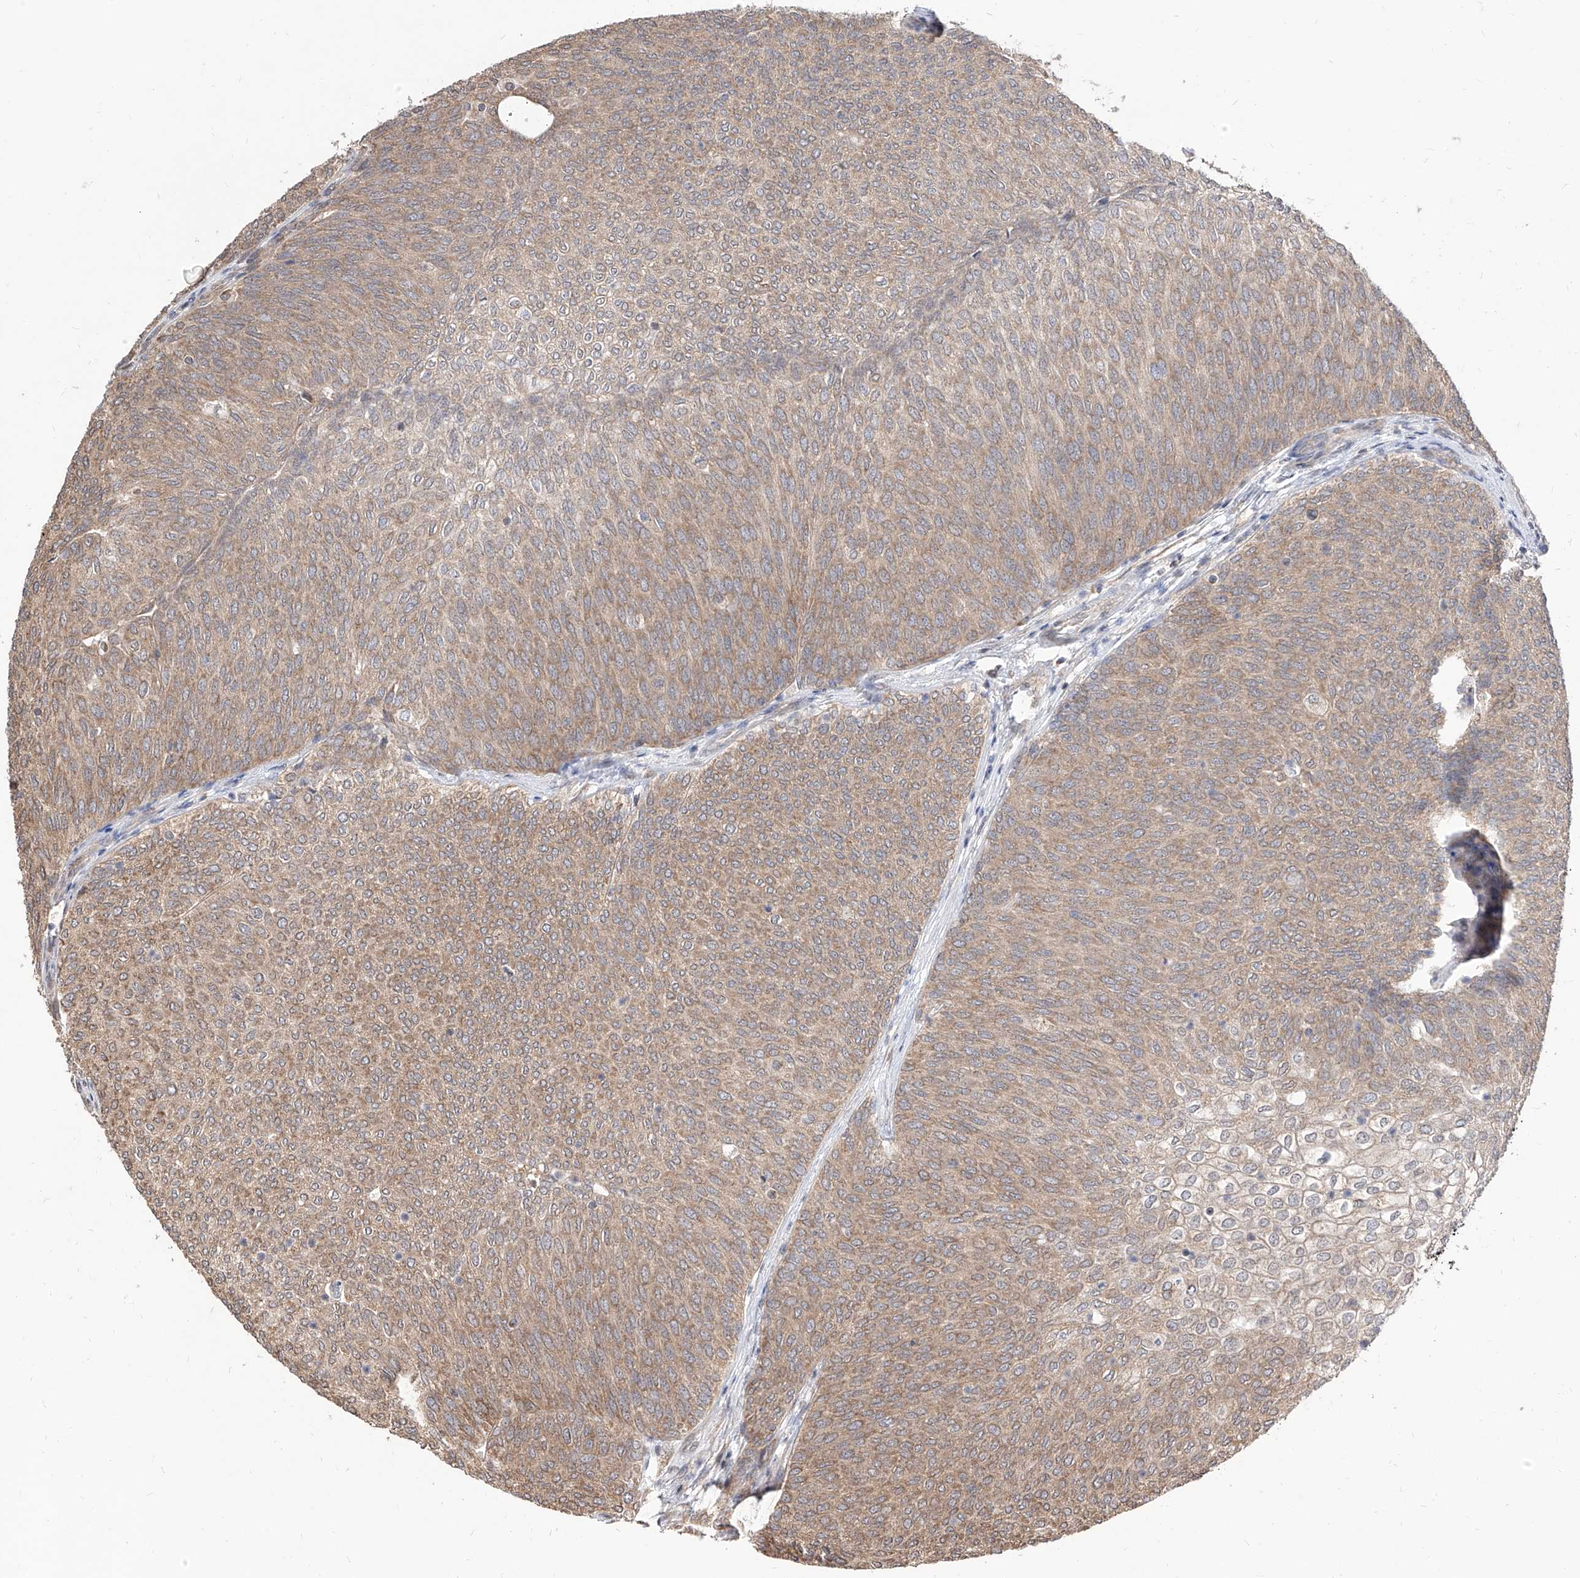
{"staining": {"intensity": "weak", "quantity": ">75%", "location": "cytoplasmic/membranous"}, "tissue": "urothelial cancer", "cell_type": "Tumor cells", "image_type": "cancer", "snomed": [{"axis": "morphology", "description": "Urothelial carcinoma, Low grade"}, {"axis": "topography", "description": "Urinary bladder"}], "caption": "A brown stain highlights weak cytoplasmic/membranous staining of a protein in human low-grade urothelial carcinoma tumor cells.", "gene": "C8orf82", "patient": {"sex": "female", "age": 79}}